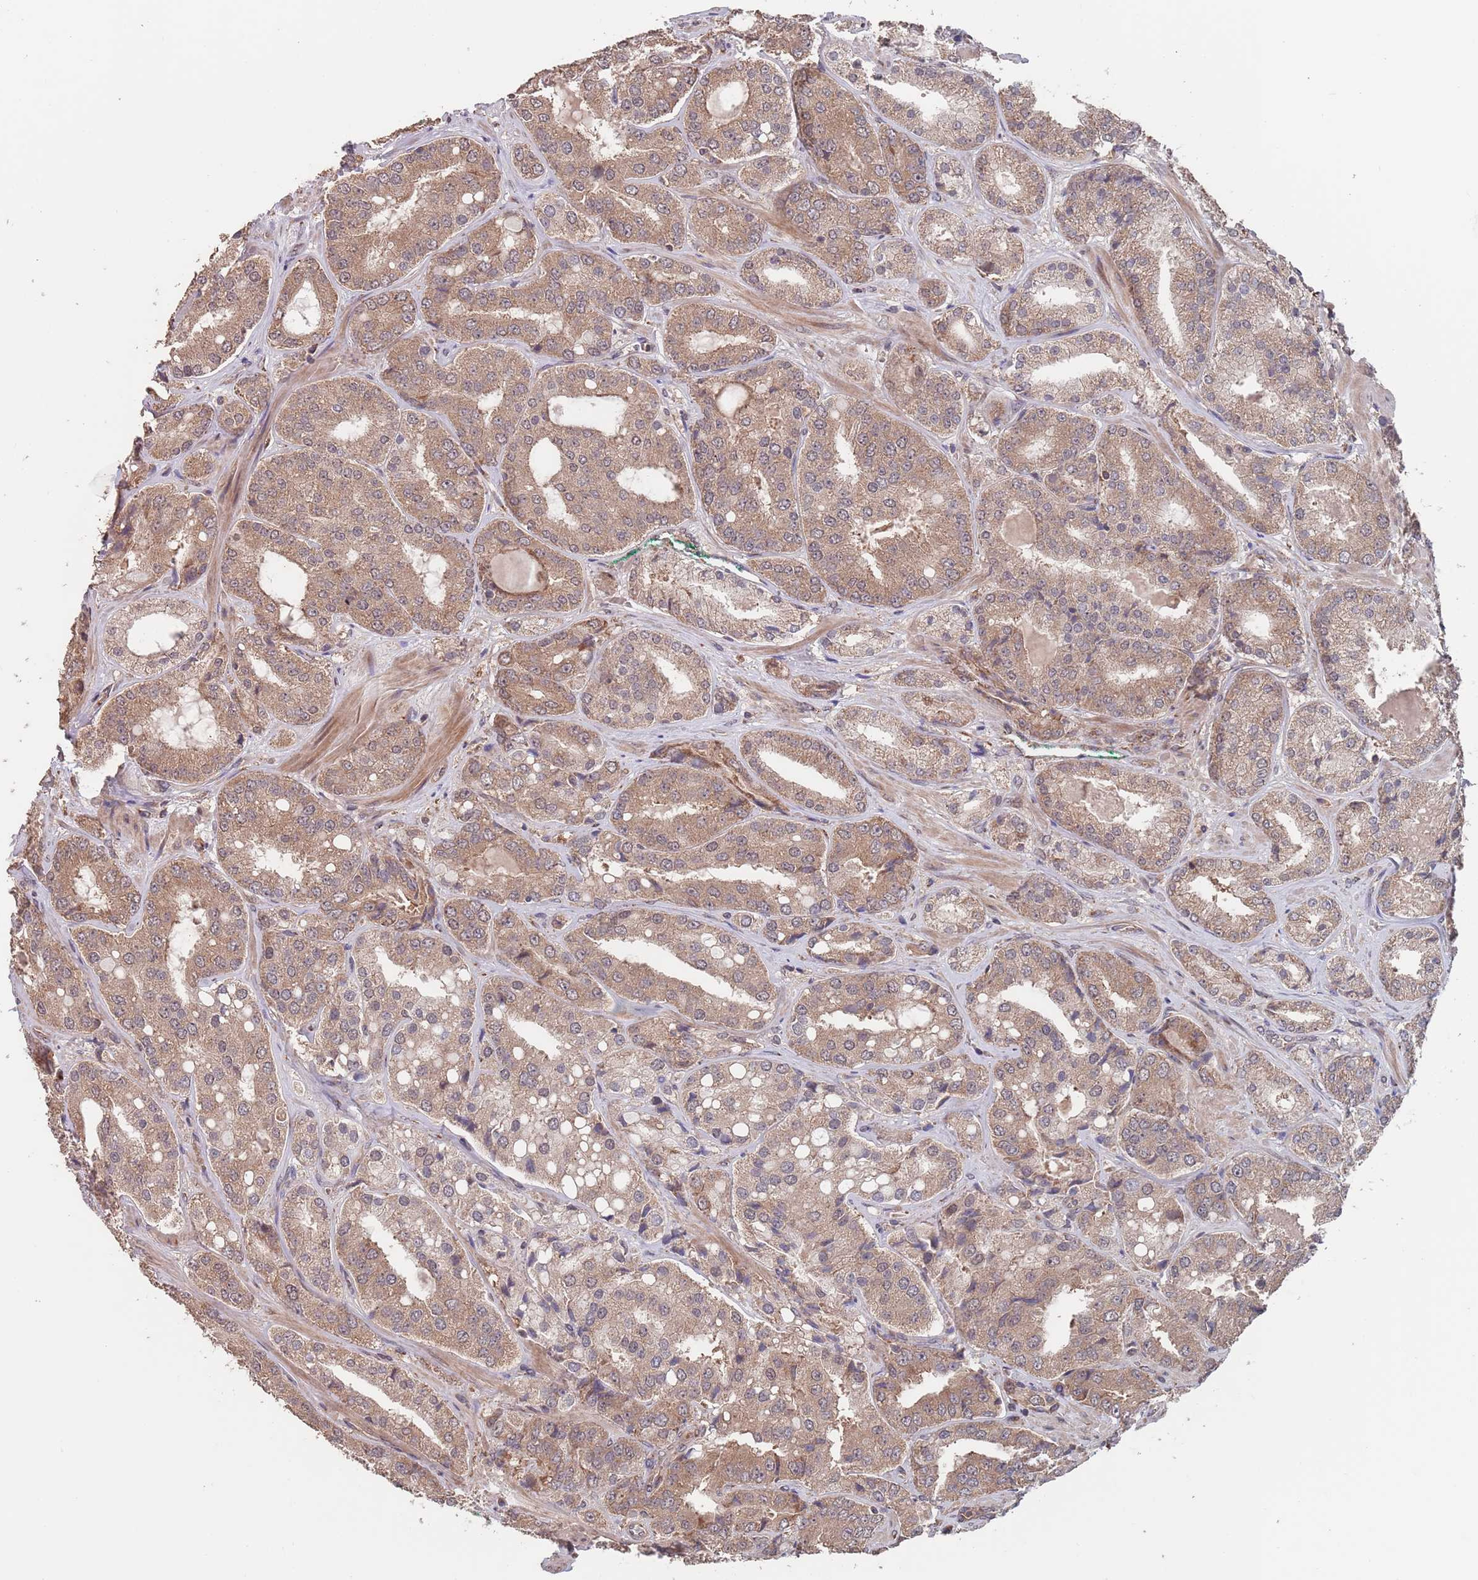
{"staining": {"intensity": "moderate", "quantity": ">75%", "location": "cytoplasmic/membranous"}, "tissue": "prostate cancer", "cell_type": "Tumor cells", "image_type": "cancer", "snomed": [{"axis": "morphology", "description": "Adenocarcinoma, High grade"}, {"axis": "topography", "description": "Prostate"}], "caption": "The histopathology image exhibits a brown stain indicating the presence of a protein in the cytoplasmic/membranous of tumor cells in high-grade adenocarcinoma (prostate).", "gene": "UNC45A", "patient": {"sex": "male", "age": 63}}